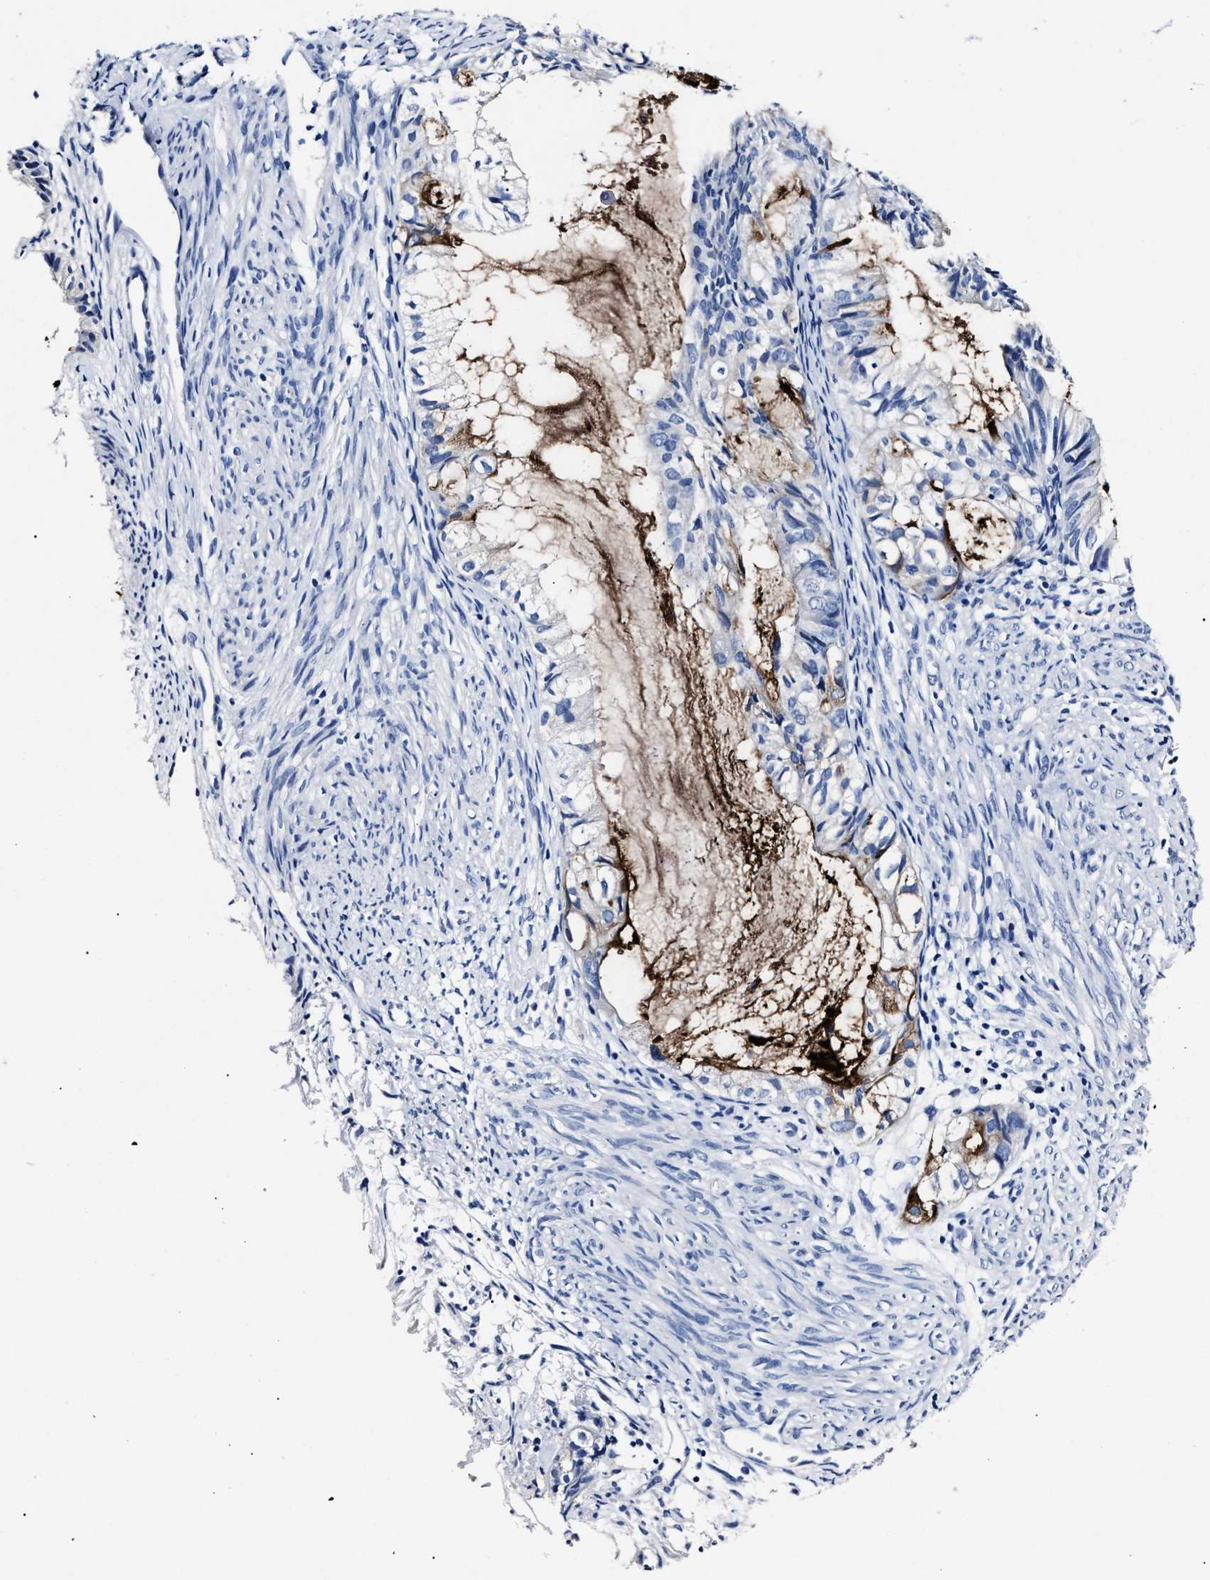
{"staining": {"intensity": "strong", "quantity": "<25%", "location": "cytoplasmic/membranous"}, "tissue": "cervical cancer", "cell_type": "Tumor cells", "image_type": "cancer", "snomed": [{"axis": "morphology", "description": "Normal tissue, NOS"}, {"axis": "morphology", "description": "Adenocarcinoma, NOS"}, {"axis": "topography", "description": "Cervix"}, {"axis": "topography", "description": "Endometrium"}], "caption": "Cervical cancer stained with DAB immunohistochemistry (IHC) demonstrates medium levels of strong cytoplasmic/membranous expression in about <25% of tumor cells.", "gene": "ALPG", "patient": {"sex": "female", "age": 86}}